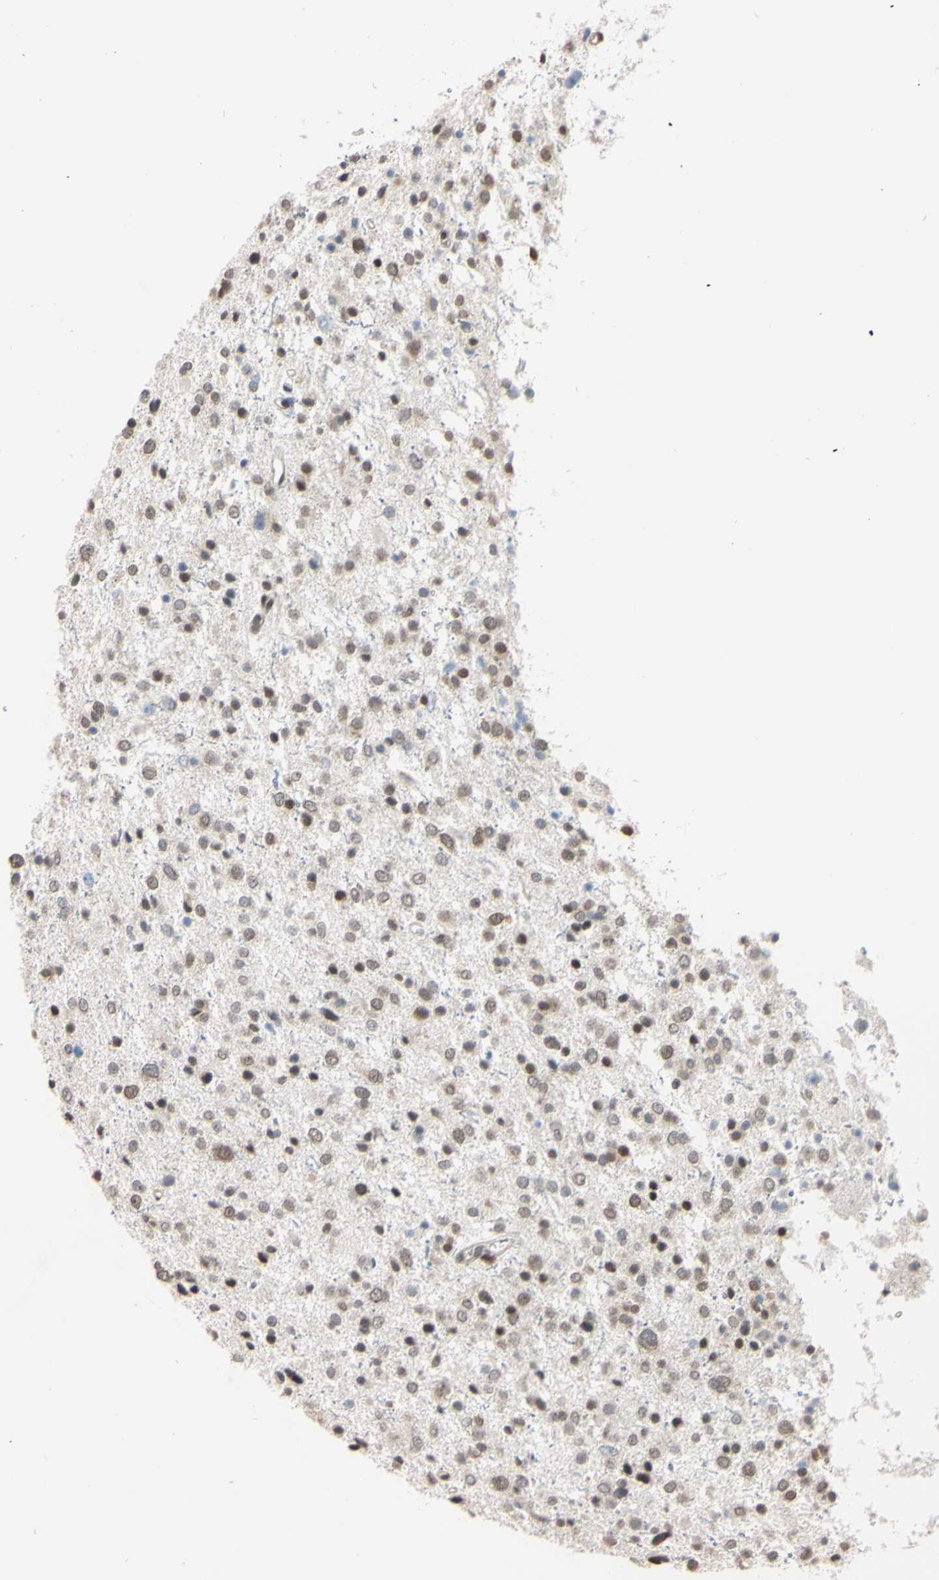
{"staining": {"intensity": "weak", "quantity": "25%-75%", "location": "nuclear"}, "tissue": "glioma", "cell_type": "Tumor cells", "image_type": "cancer", "snomed": [{"axis": "morphology", "description": "Glioma, malignant, Low grade"}, {"axis": "topography", "description": "Brain"}], "caption": "Glioma stained with immunohistochemistry (IHC) reveals weak nuclear staining in about 25%-75% of tumor cells.", "gene": "UBE2I", "patient": {"sex": "female", "age": 37}}